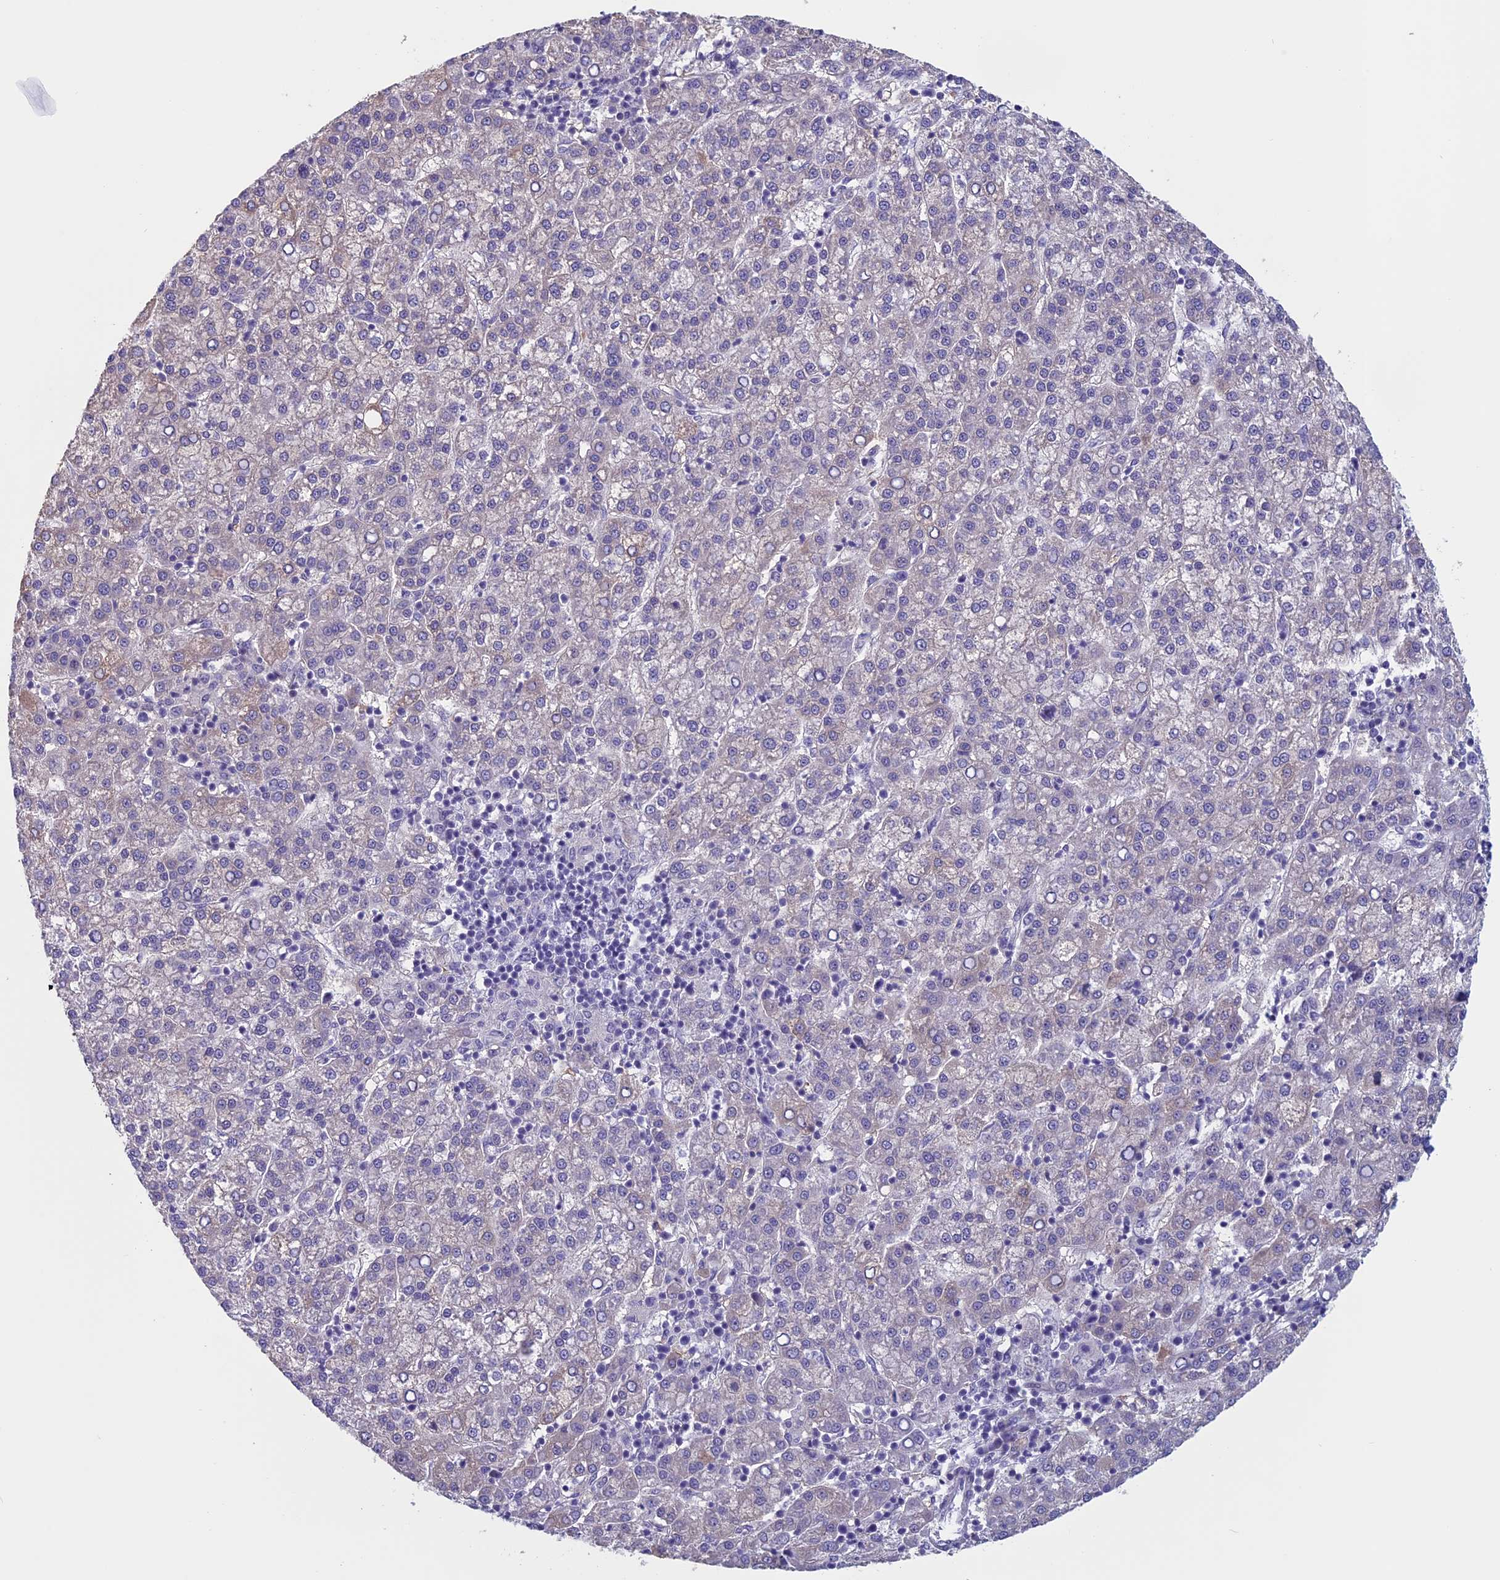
{"staining": {"intensity": "weak", "quantity": "<25%", "location": "cytoplasmic/membranous"}, "tissue": "liver cancer", "cell_type": "Tumor cells", "image_type": "cancer", "snomed": [{"axis": "morphology", "description": "Carcinoma, Hepatocellular, NOS"}, {"axis": "topography", "description": "Liver"}], "caption": "An image of liver cancer (hepatocellular carcinoma) stained for a protein shows no brown staining in tumor cells.", "gene": "CNOT6L", "patient": {"sex": "female", "age": 58}}